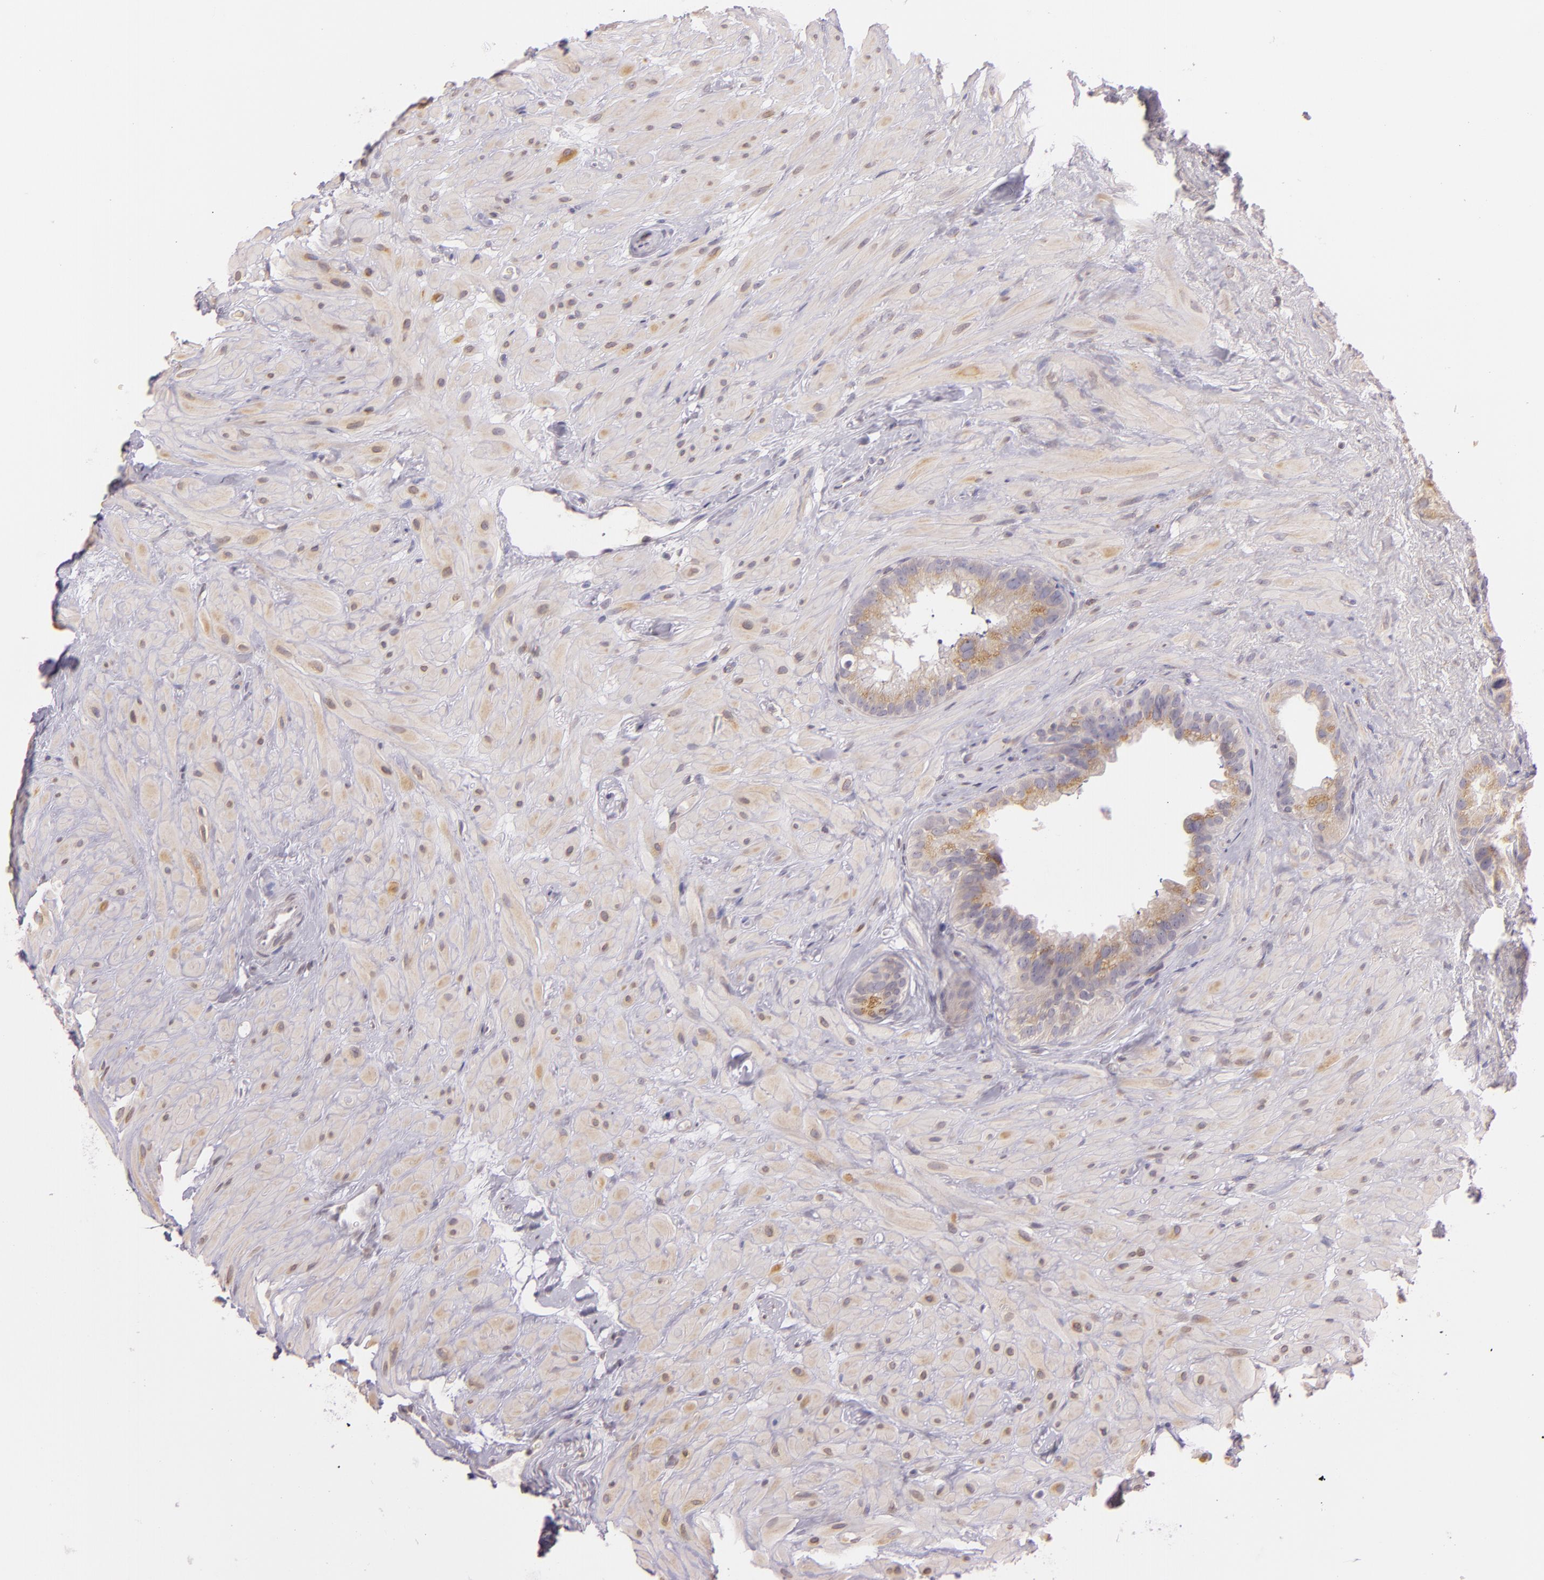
{"staining": {"intensity": "moderate", "quantity": ">75%", "location": "cytoplasmic/membranous"}, "tissue": "seminal vesicle", "cell_type": "Glandular cells", "image_type": "normal", "snomed": [{"axis": "morphology", "description": "Normal tissue, NOS"}, {"axis": "topography", "description": "Prostate"}, {"axis": "topography", "description": "Seminal veicle"}], "caption": "An image showing moderate cytoplasmic/membranous positivity in approximately >75% of glandular cells in unremarkable seminal vesicle, as visualized by brown immunohistochemical staining.", "gene": "LGMN", "patient": {"sex": "male", "age": 63}}